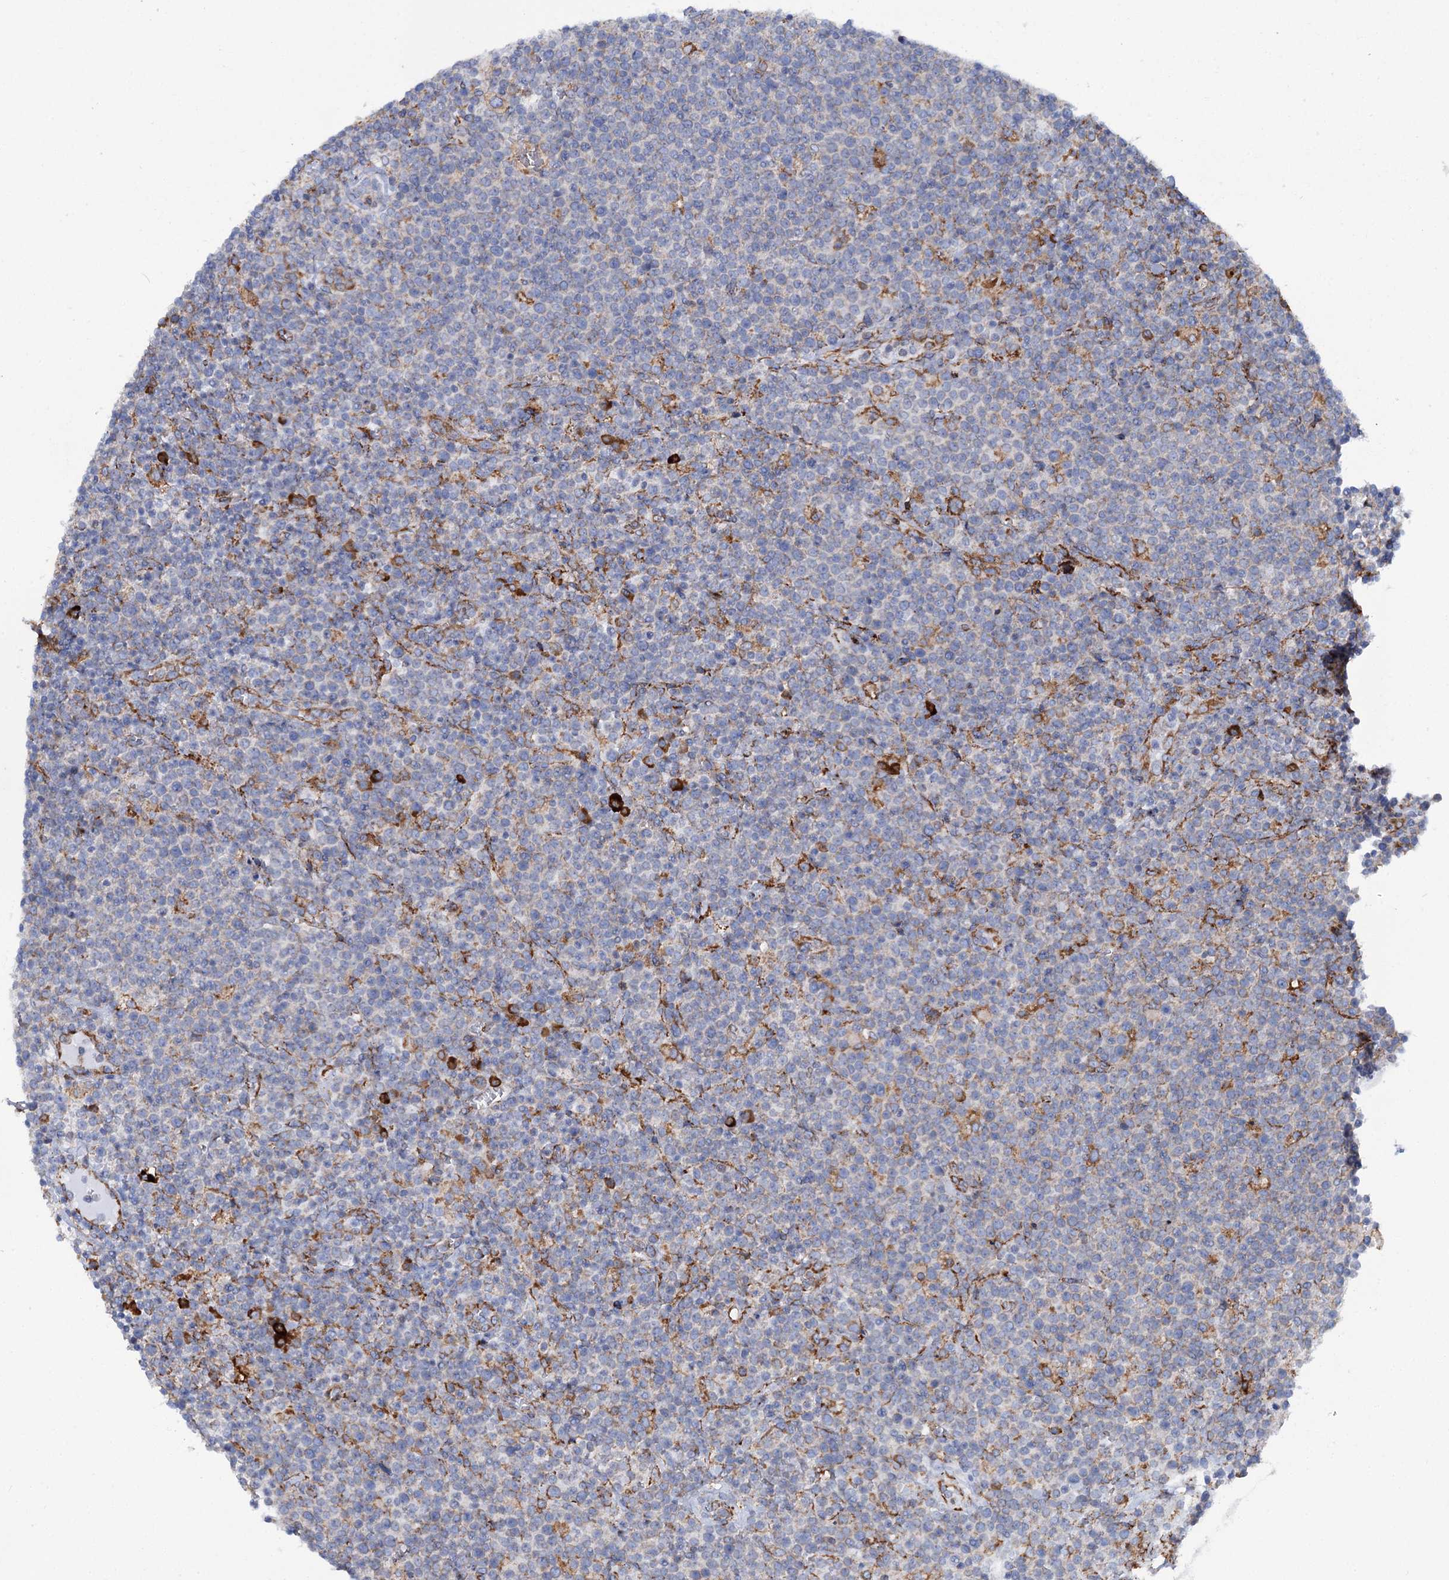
{"staining": {"intensity": "weak", "quantity": "<25%", "location": "cytoplasmic/membranous"}, "tissue": "lymphoma", "cell_type": "Tumor cells", "image_type": "cancer", "snomed": [{"axis": "morphology", "description": "Malignant lymphoma, non-Hodgkin's type, High grade"}, {"axis": "topography", "description": "Lymph node"}], "caption": "Tumor cells show no significant staining in malignant lymphoma, non-Hodgkin's type (high-grade).", "gene": "SHE", "patient": {"sex": "male", "age": 61}}